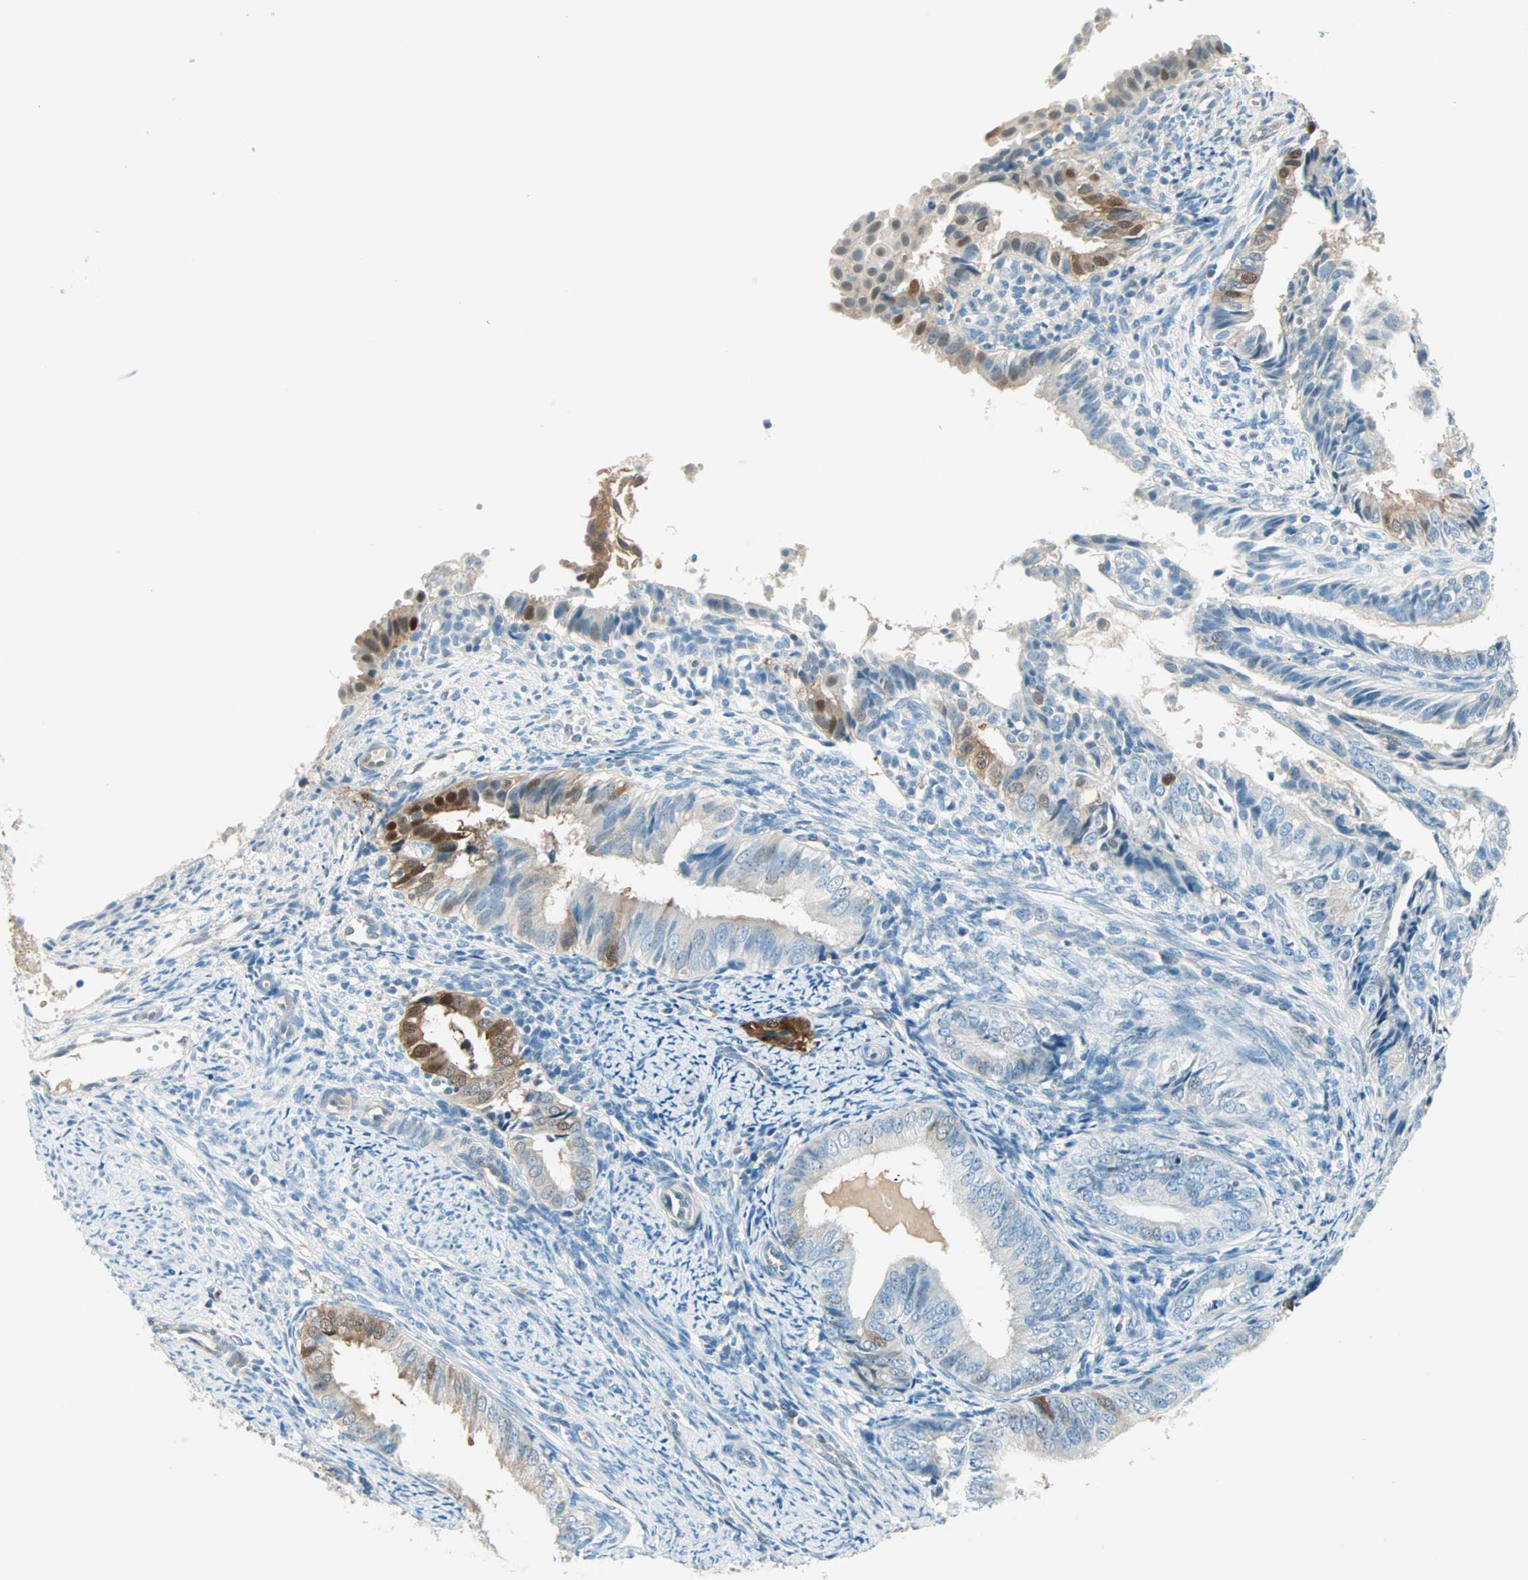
{"staining": {"intensity": "strong", "quantity": "<25%", "location": "cytoplasmic/membranous,nuclear"}, "tissue": "endometrial cancer", "cell_type": "Tumor cells", "image_type": "cancer", "snomed": [{"axis": "morphology", "description": "Adenocarcinoma, NOS"}, {"axis": "topography", "description": "Endometrium"}], "caption": "Endometrial cancer (adenocarcinoma) stained for a protein (brown) demonstrates strong cytoplasmic/membranous and nuclear positive staining in approximately <25% of tumor cells.", "gene": "S100A1", "patient": {"sex": "female", "age": 58}}